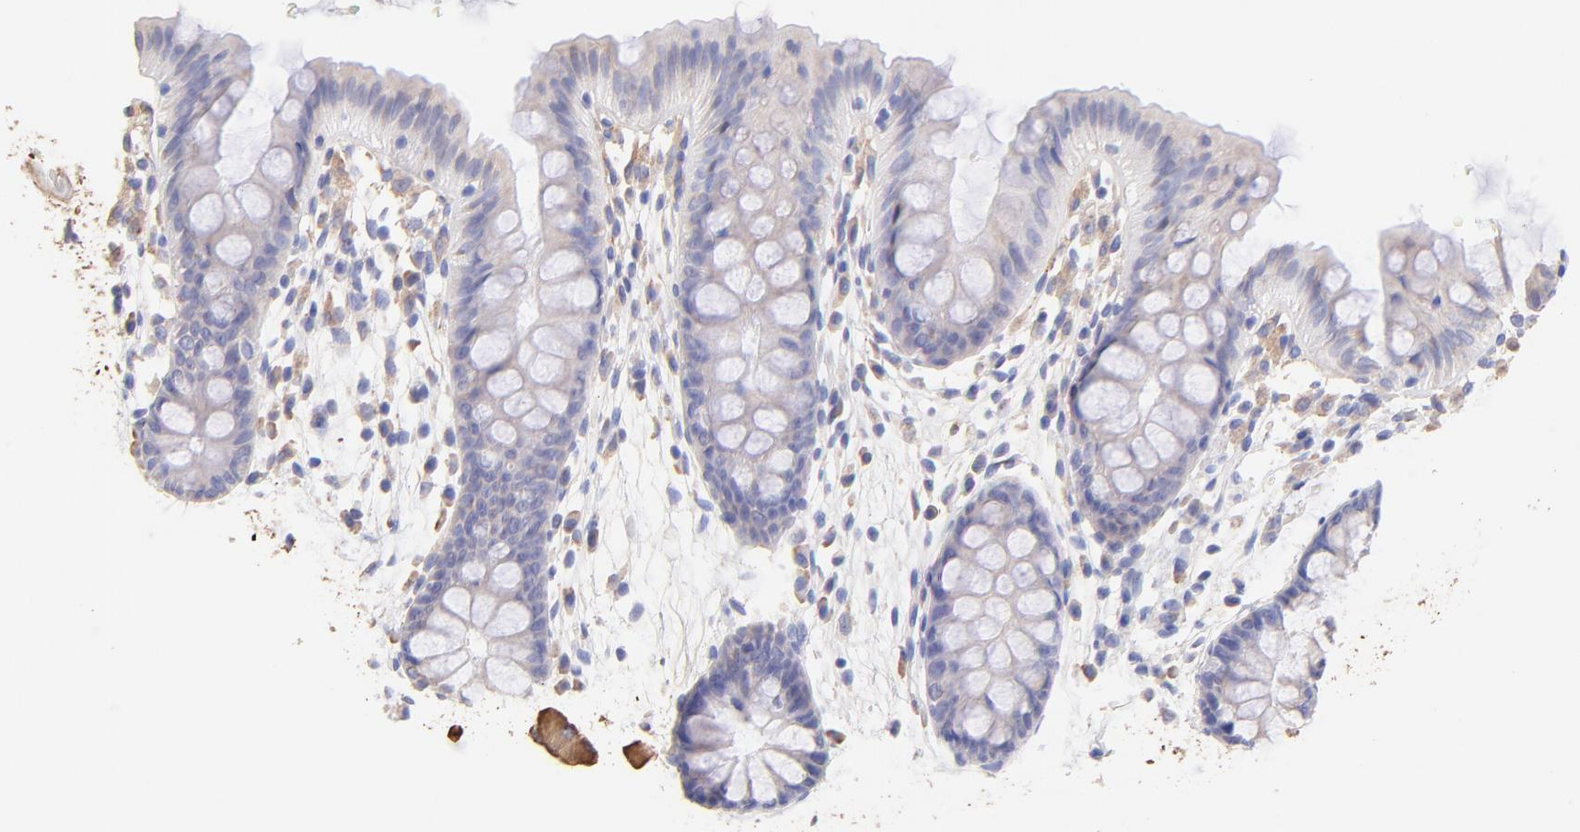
{"staining": {"intensity": "negative", "quantity": "none", "location": "none"}, "tissue": "colon", "cell_type": "Endothelial cells", "image_type": "normal", "snomed": [{"axis": "morphology", "description": "Normal tissue, NOS"}, {"axis": "topography", "description": "Smooth muscle"}, {"axis": "topography", "description": "Colon"}], "caption": "The micrograph demonstrates no staining of endothelial cells in benign colon.", "gene": "BGN", "patient": {"sex": "male", "age": 67}}